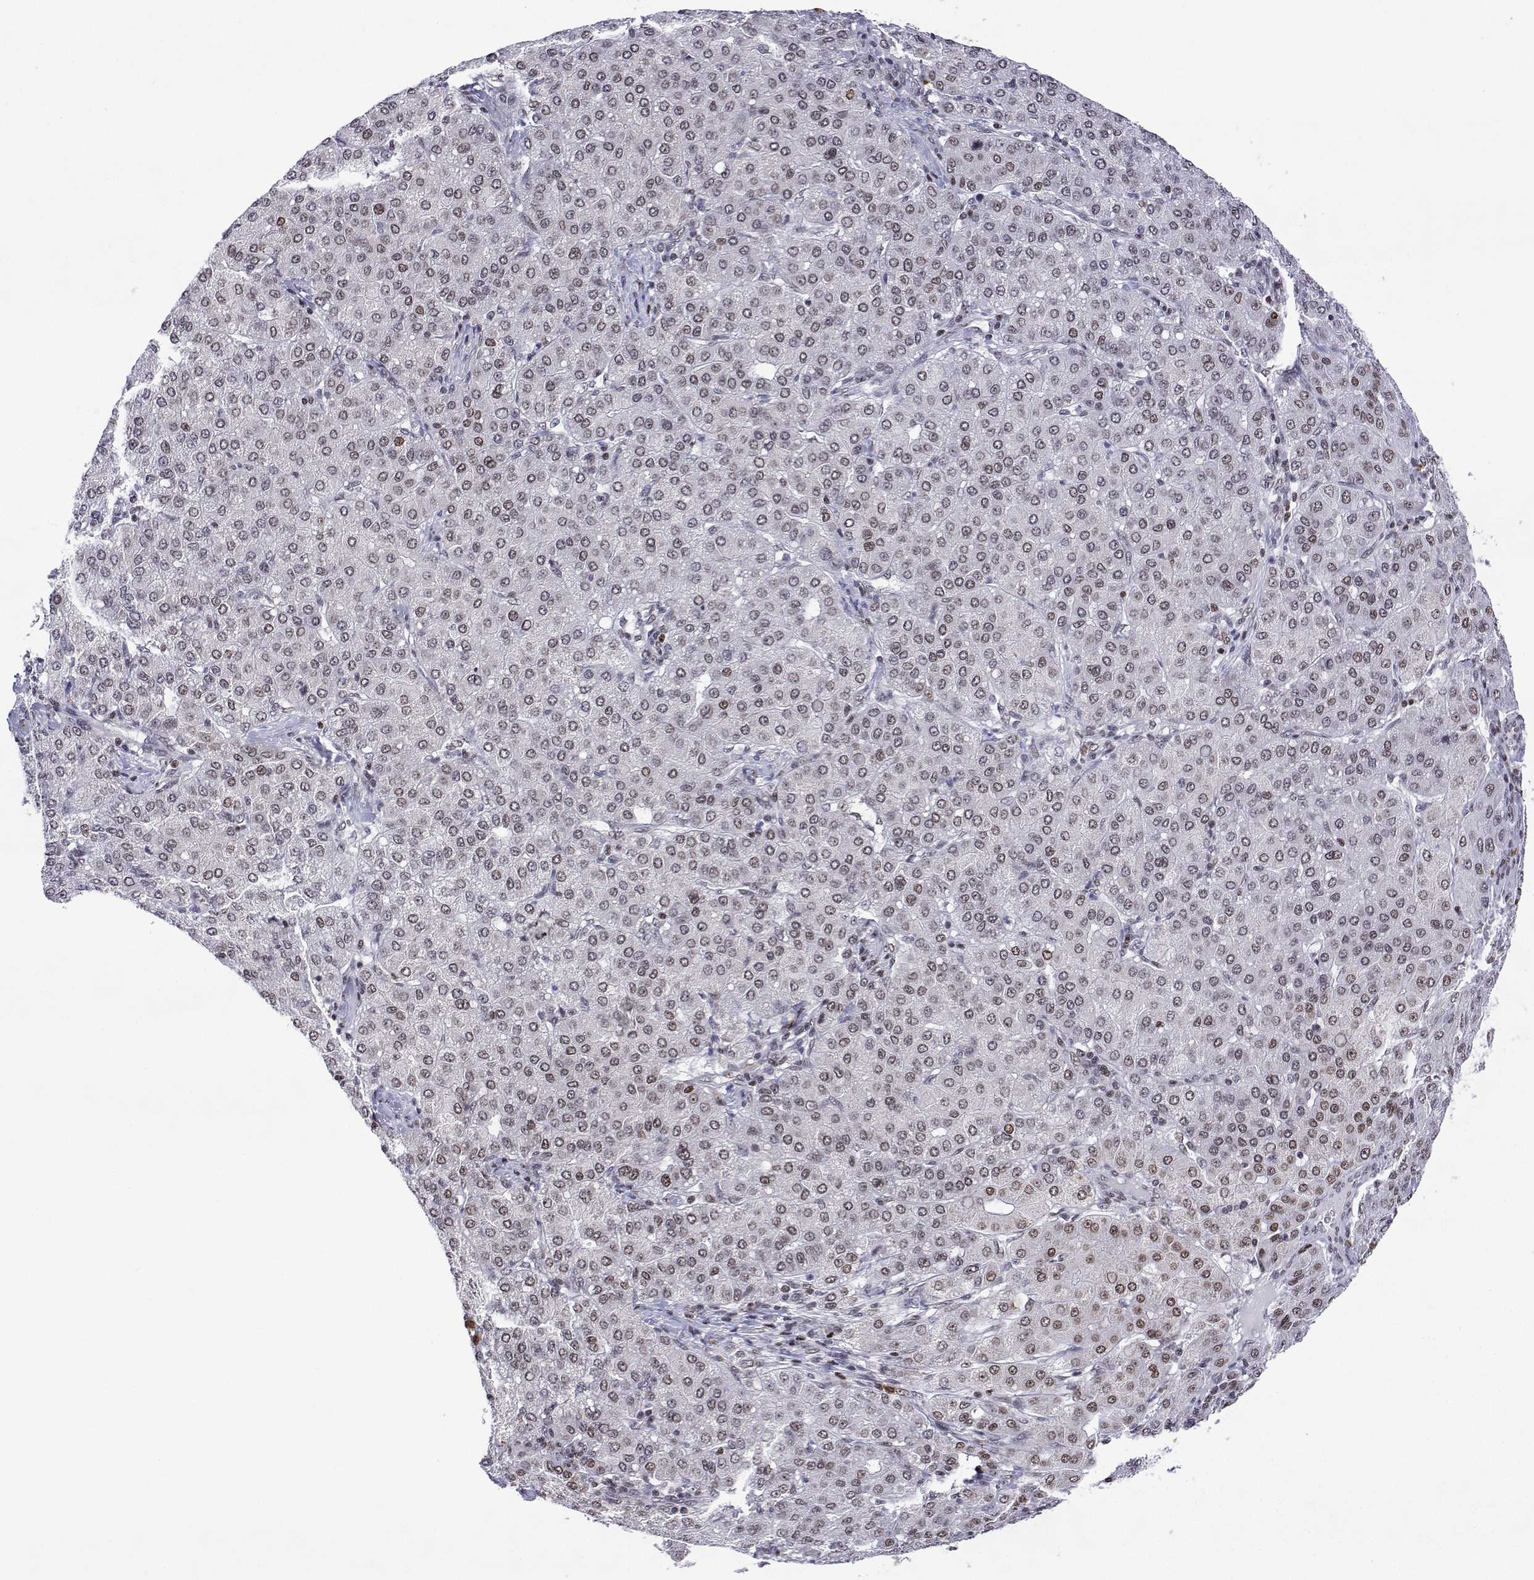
{"staining": {"intensity": "weak", "quantity": ">75%", "location": "nuclear"}, "tissue": "liver cancer", "cell_type": "Tumor cells", "image_type": "cancer", "snomed": [{"axis": "morphology", "description": "Carcinoma, Hepatocellular, NOS"}, {"axis": "topography", "description": "Liver"}], "caption": "Liver hepatocellular carcinoma stained with IHC shows weak nuclear positivity in about >75% of tumor cells. (DAB (3,3'-diaminobenzidine) = brown stain, brightfield microscopy at high magnification).", "gene": "XPC", "patient": {"sex": "male", "age": 65}}